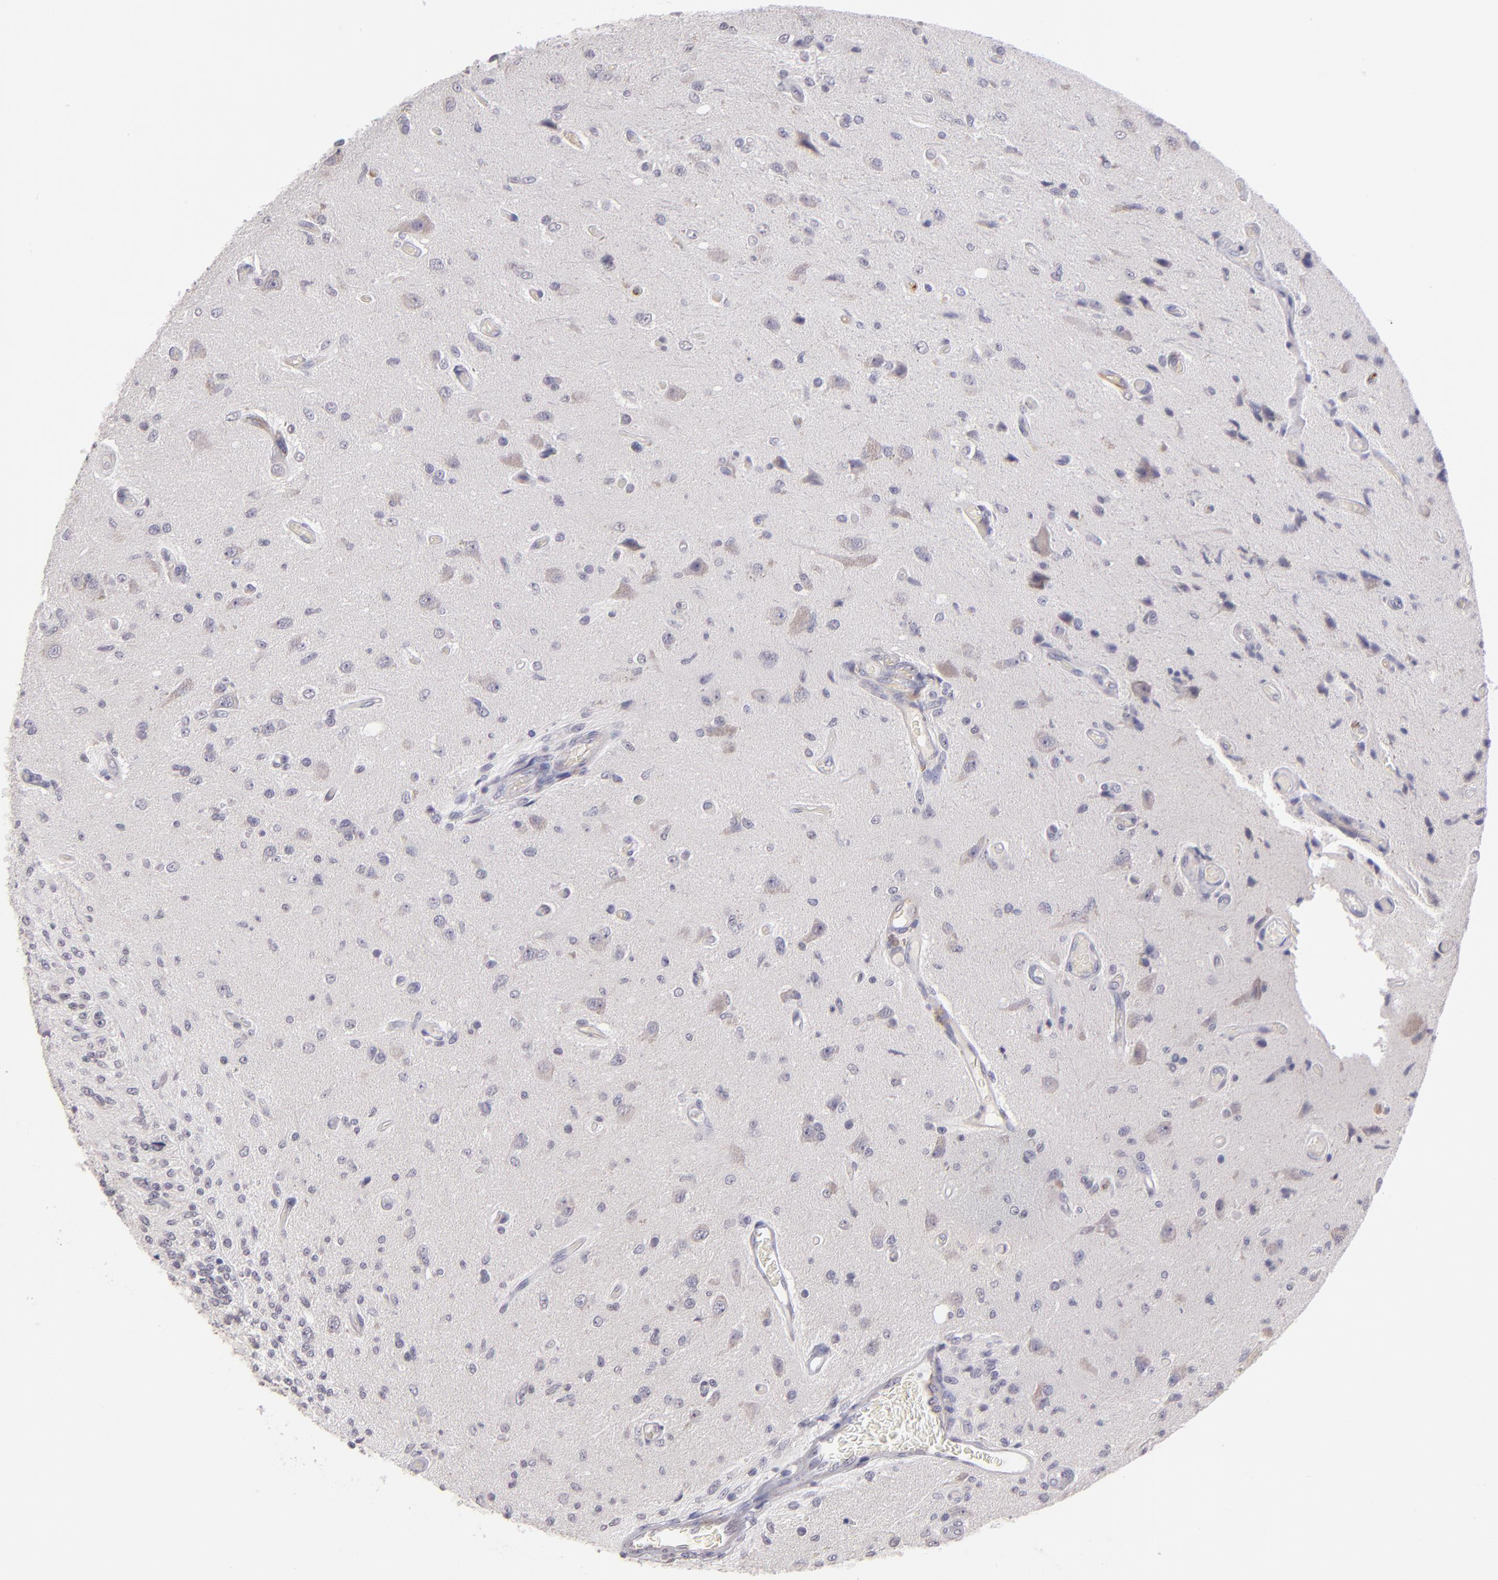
{"staining": {"intensity": "negative", "quantity": "none", "location": "none"}, "tissue": "glioma", "cell_type": "Tumor cells", "image_type": "cancer", "snomed": [{"axis": "morphology", "description": "Normal tissue, NOS"}, {"axis": "morphology", "description": "Glioma, malignant, High grade"}, {"axis": "topography", "description": "Cerebral cortex"}], "caption": "Immunohistochemistry of human malignant glioma (high-grade) demonstrates no positivity in tumor cells.", "gene": "THBD", "patient": {"sex": "male", "age": 77}}